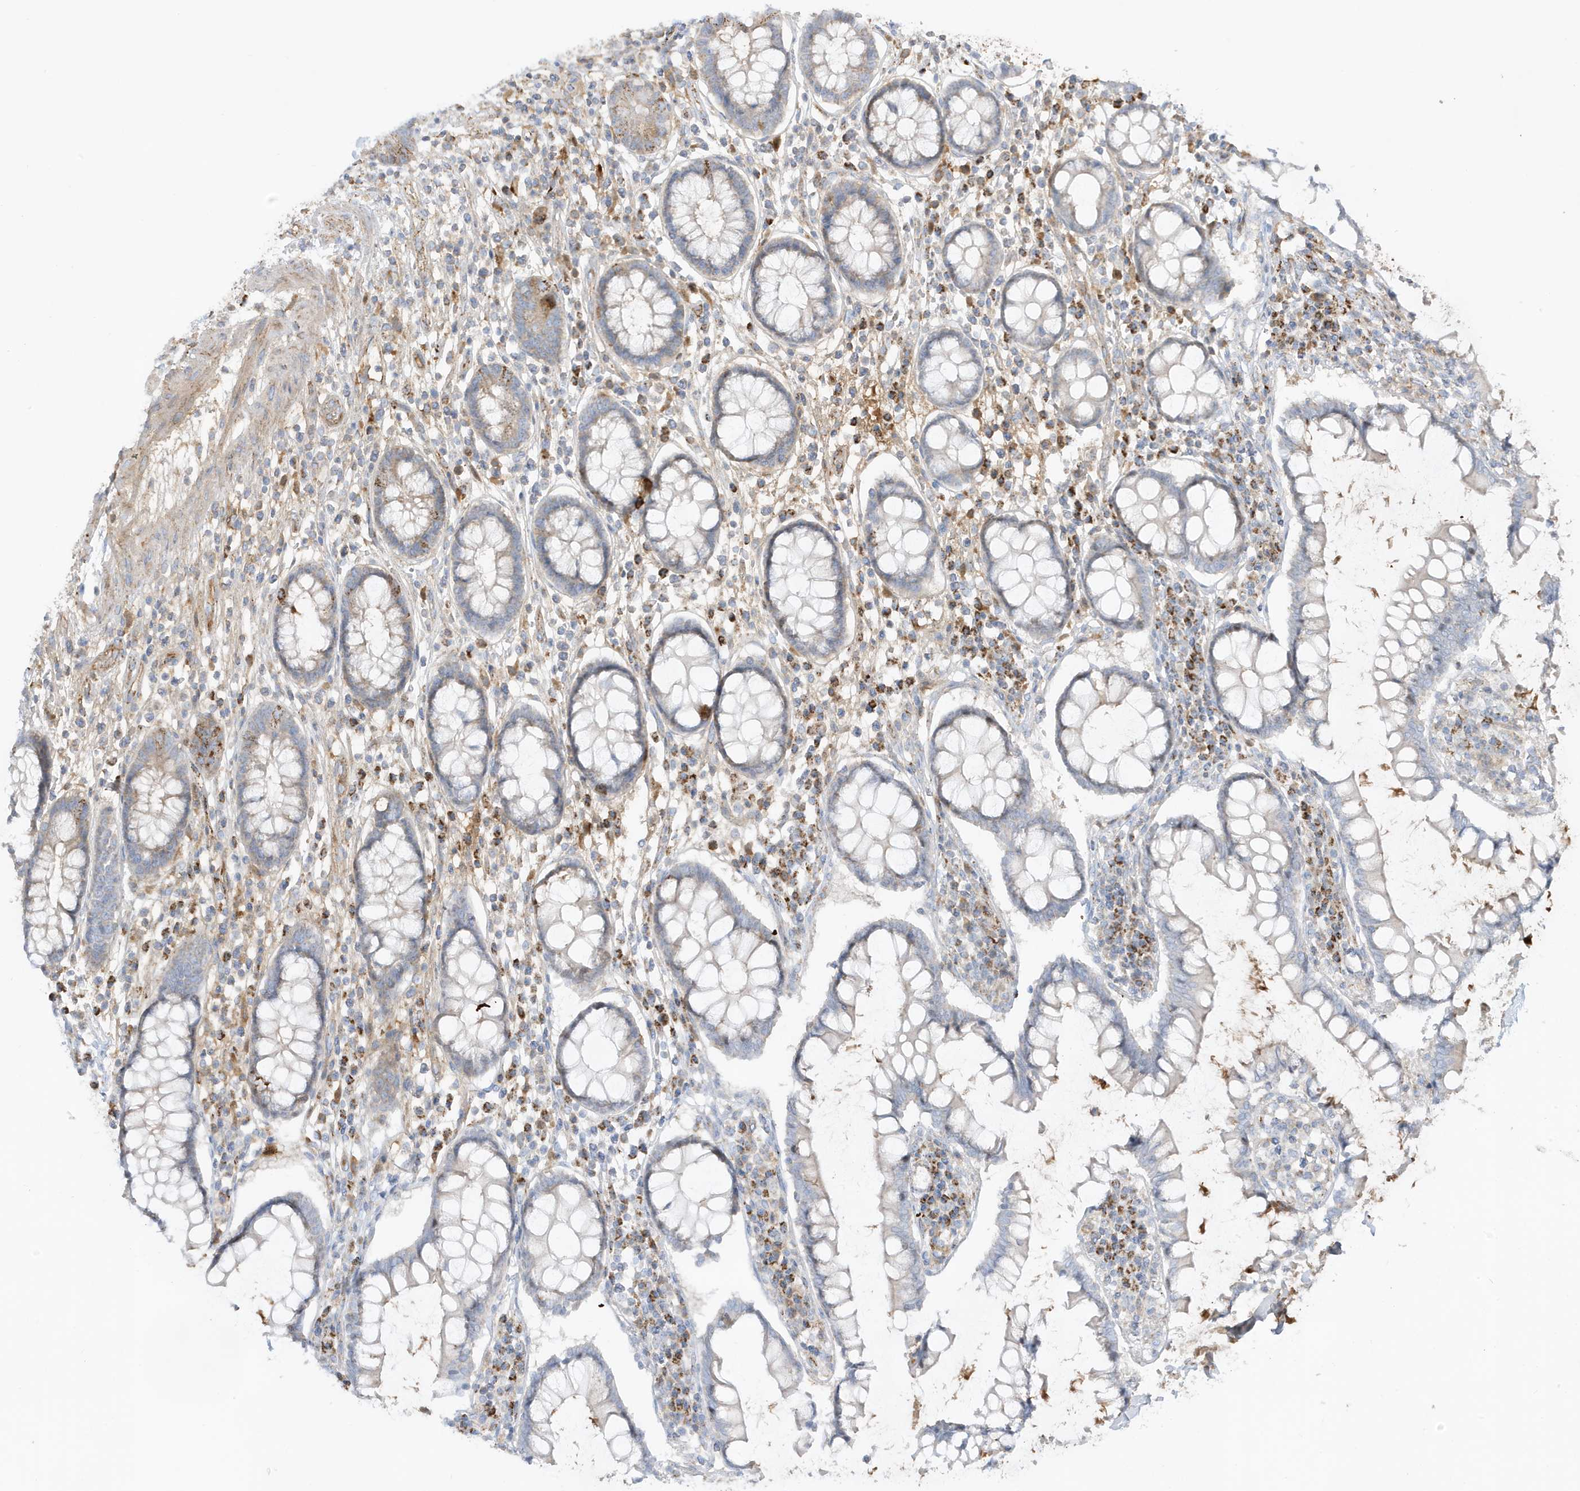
{"staining": {"intensity": "moderate", "quantity": ">75%", "location": "cytoplasmic/membranous"}, "tissue": "colon", "cell_type": "Endothelial cells", "image_type": "normal", "snomed": [{"axis": "morphology", "description": "Normal tissue, NOS"}, {"axis": "topography", "description": "Colon"}], "caption": "An IHC histopathology image of unremarkable tissue is shown. Protein staining in brown labels moderate cytoplasmic/membranous positivity in colon within endothelial cells. (Stains: DAB in brown, nuclei in blue, Microscopy: brightfield microscopy at high magnification).", "gene": "IFT57", "patient": {"sex": "female", "age": 79}}